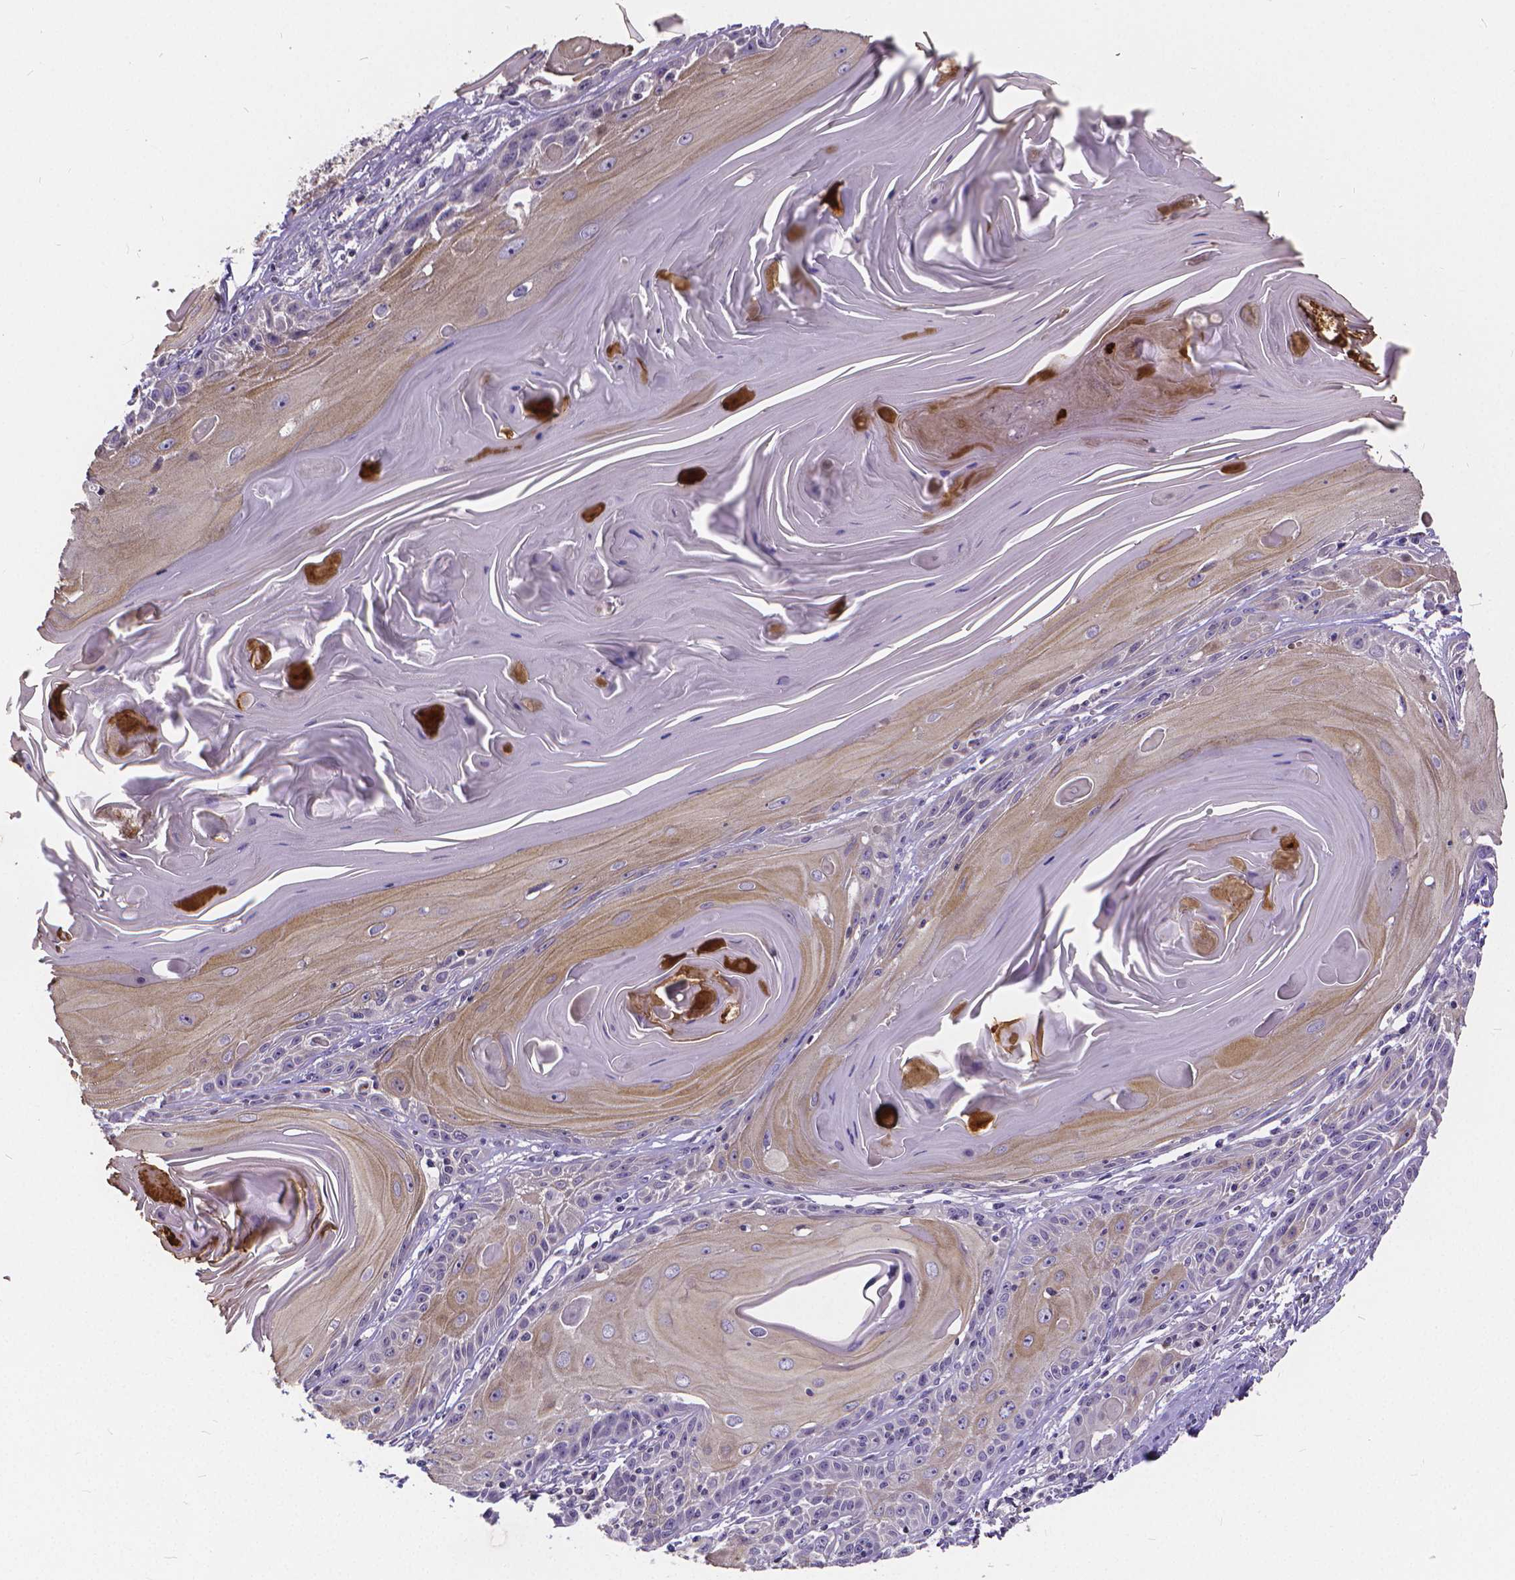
{"staining": {"intensity": "weak", "quantity": "<25%", "location": "cytoplasmic/membranous"}, "tissue": "skin cancer", "cell_type": "Tumor cells", "image_type": "cancer", "snomed": [{"axis": "morphology", "description": "Squamous cell carcinoma, NOS"}, {"axis": "topography", "description": "Skin"}, {"axis": "topography", "description": "Vulva"}], "caption": "The IHC micrograph has no significant staining in tumor cells of skin squamous cell carcinoma tissue.", "gene": "GLRB", "patient": {"sex": "female", "age": 85}}